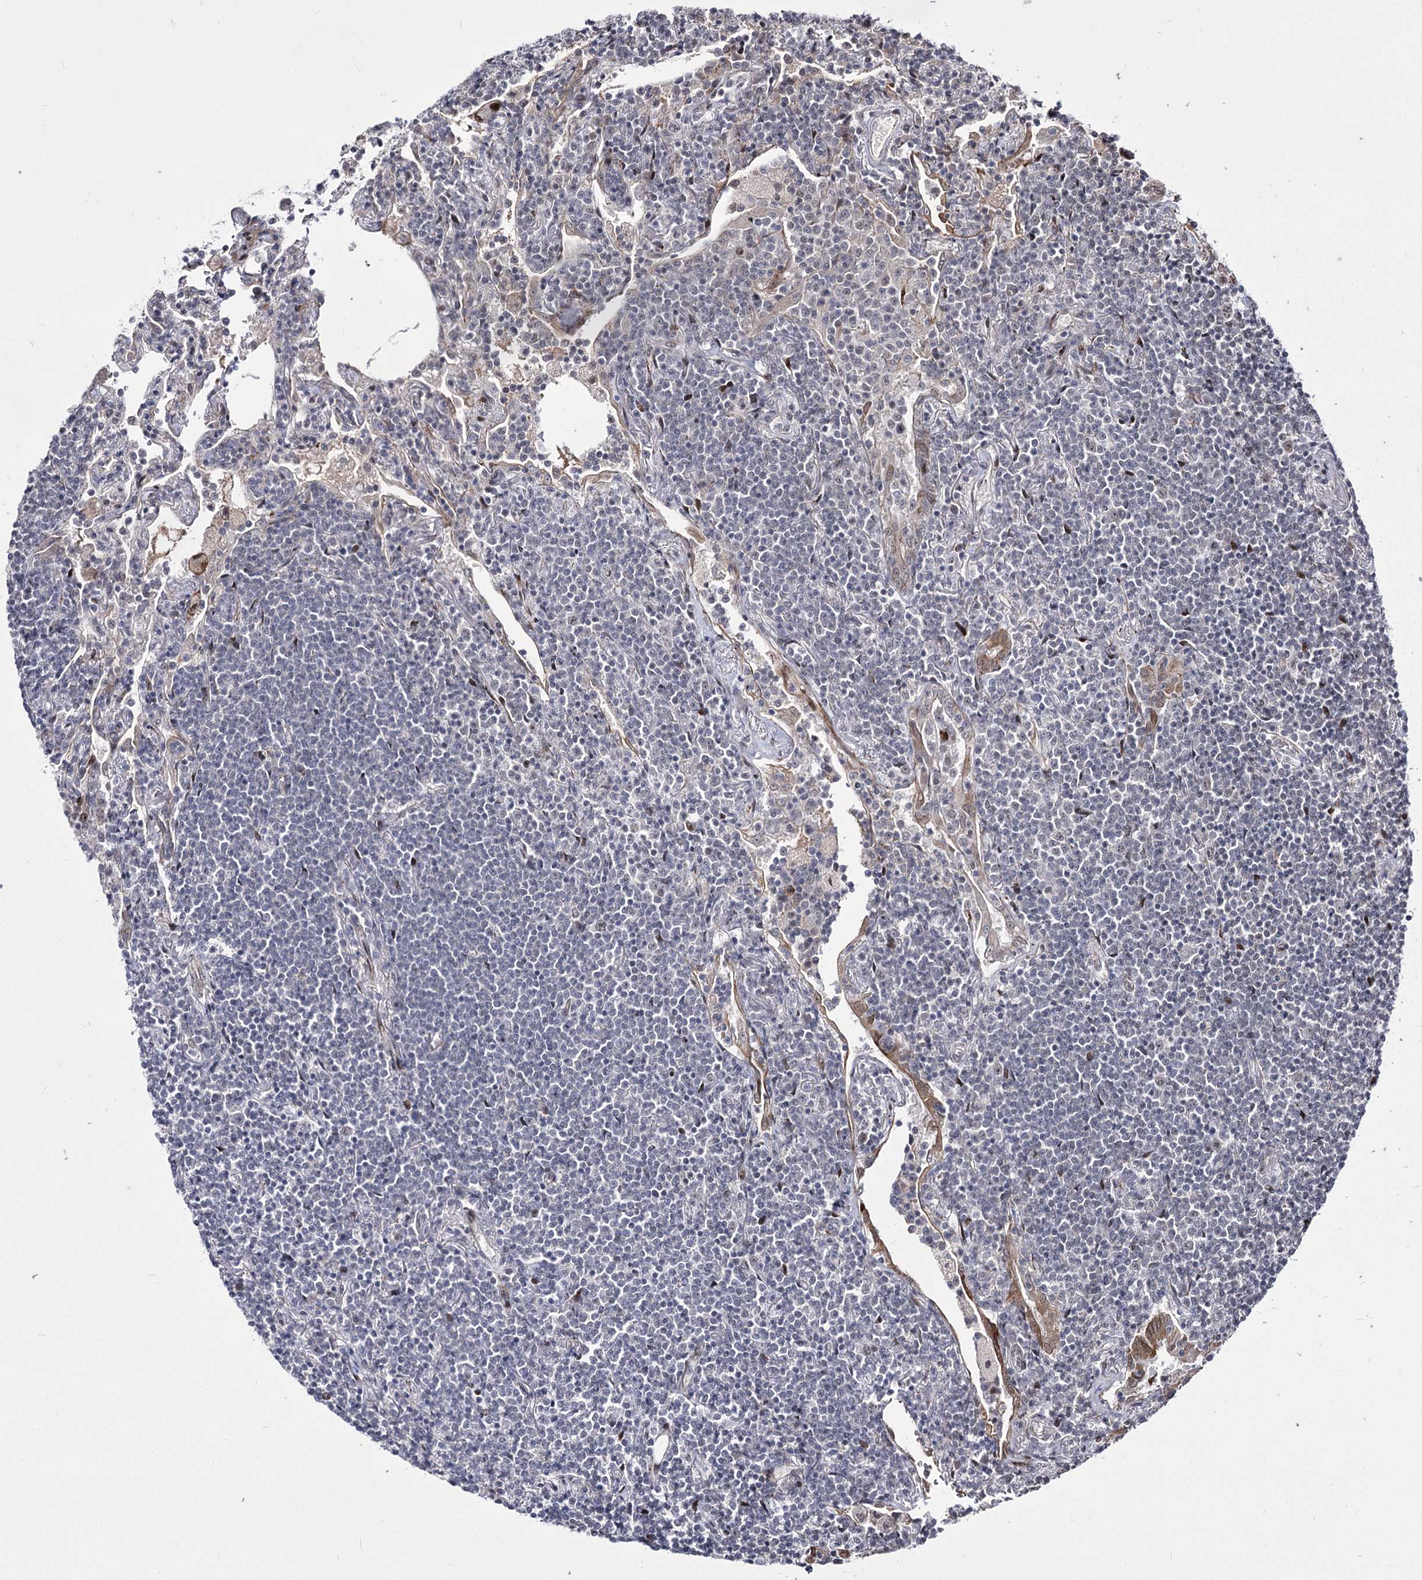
{"staining": {"intensity": "negative", "quantity": "none", "location": "none"}, "tissue": "lymphoma", "cell_type": "Tumor cells", "image_type": "cancer", "snomed": [{"axis": "morphology", "description": "Malignant lymphoma, non-Hodgkin's type, Low grade"}, {"axis": "topography", "description": "Lung"}], "caption": "DAB immunohistochemical staining of low-grade malignant lymphoma, non-Hodgkin's type displays no significant staining in tumor cells.", "gene": "STOX1", "patient": {"sex": "female", "age": 71}}